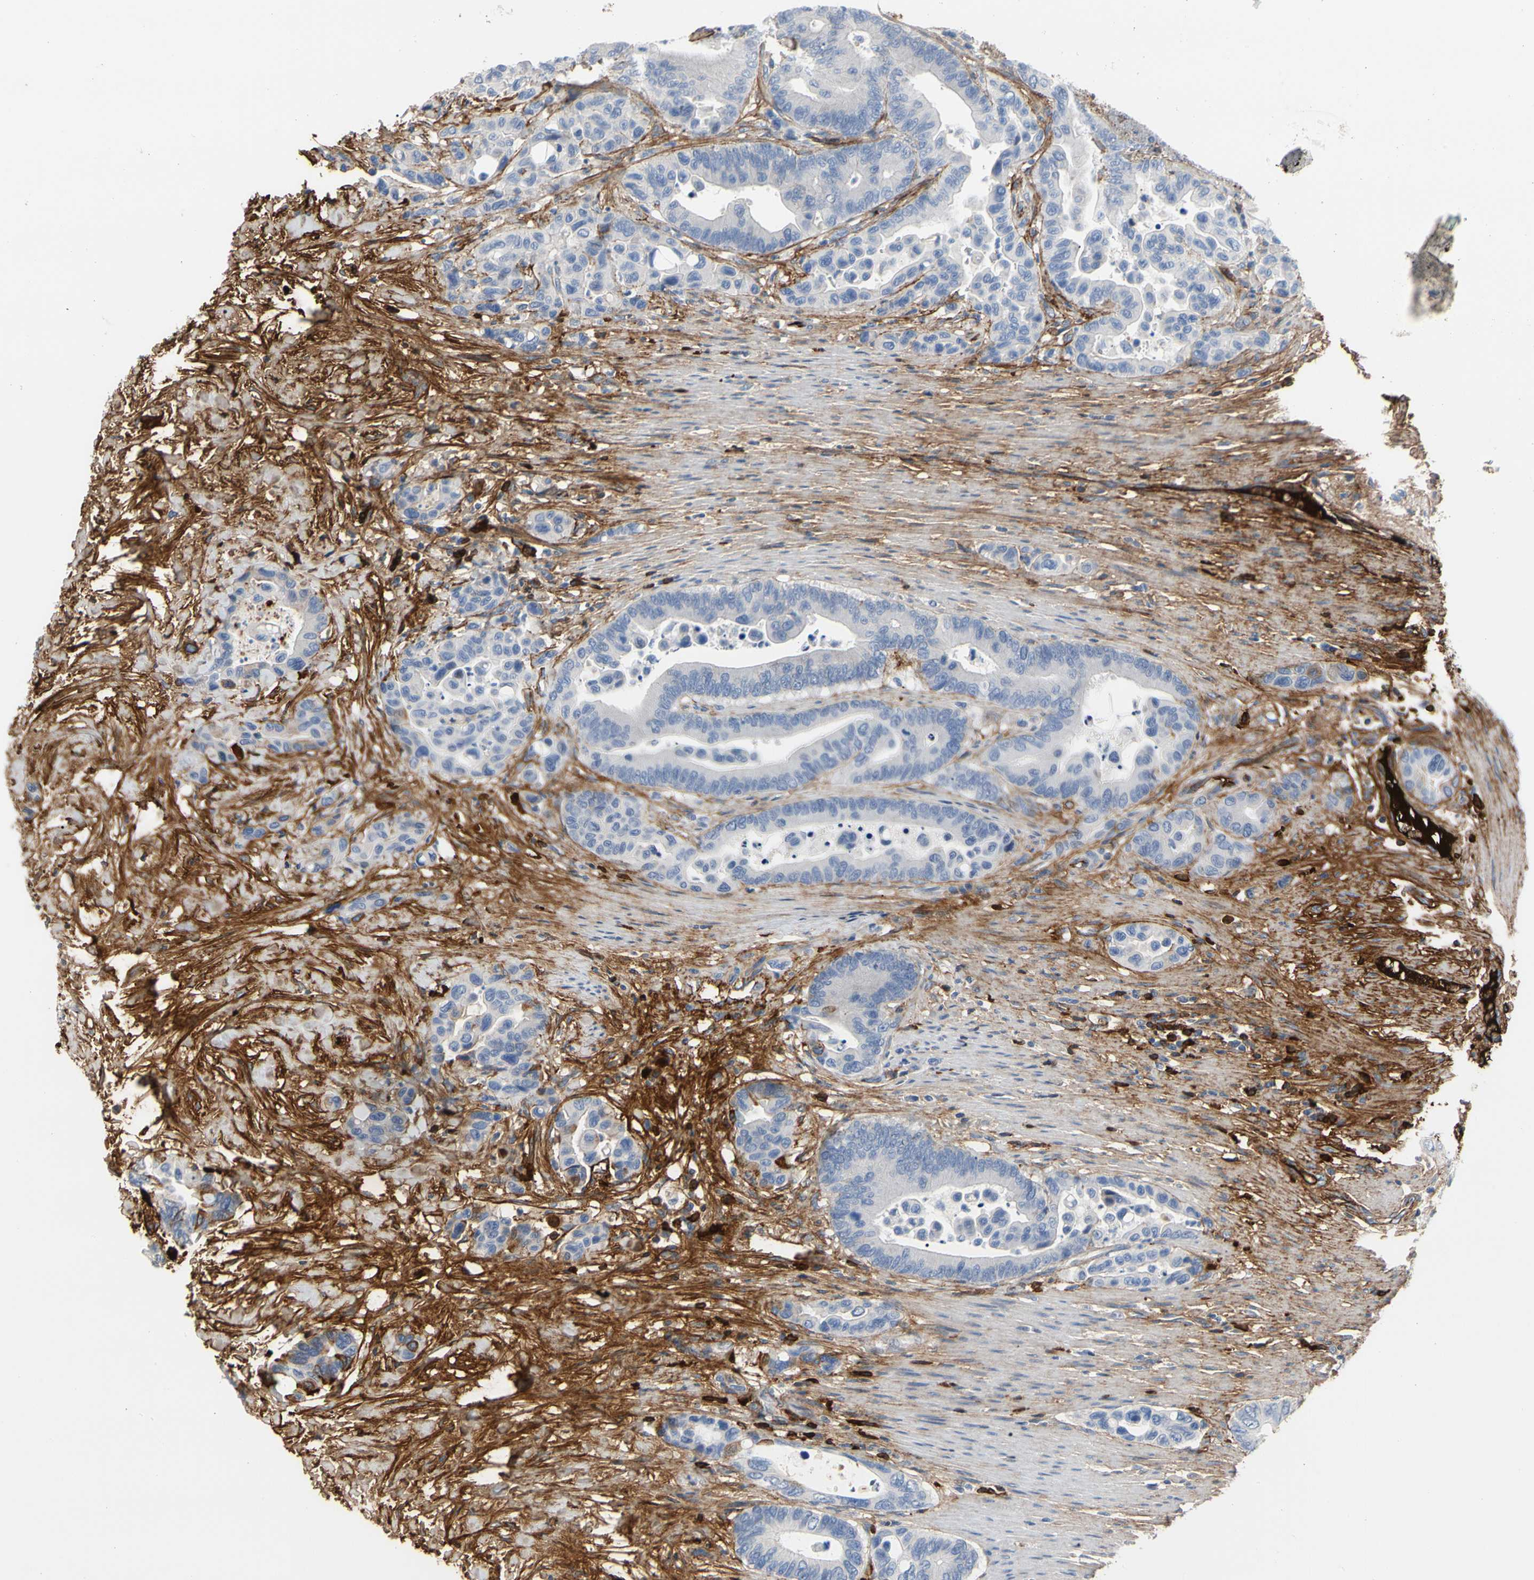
{"staining": {"intensity": "negative", "quantity": "none", "location": "none"}, "tissue": "colorectal cancer", "cell_type": "Tumor cells", "image_type": "cancer", "snomed": [{"axis": "morphology", "description": "Normal tissue, NOS"}, {"axis": "morphology", "description": "Adenocarcinoma, NOS"}, {"axis": "topography", "description": "Colon"}], "caption": "The image reveals no staining of tumor cells in colorectal cancer (adenocarcinoma).", "gene": "FGB", "patient": {"sex": "male", "age": 82}}